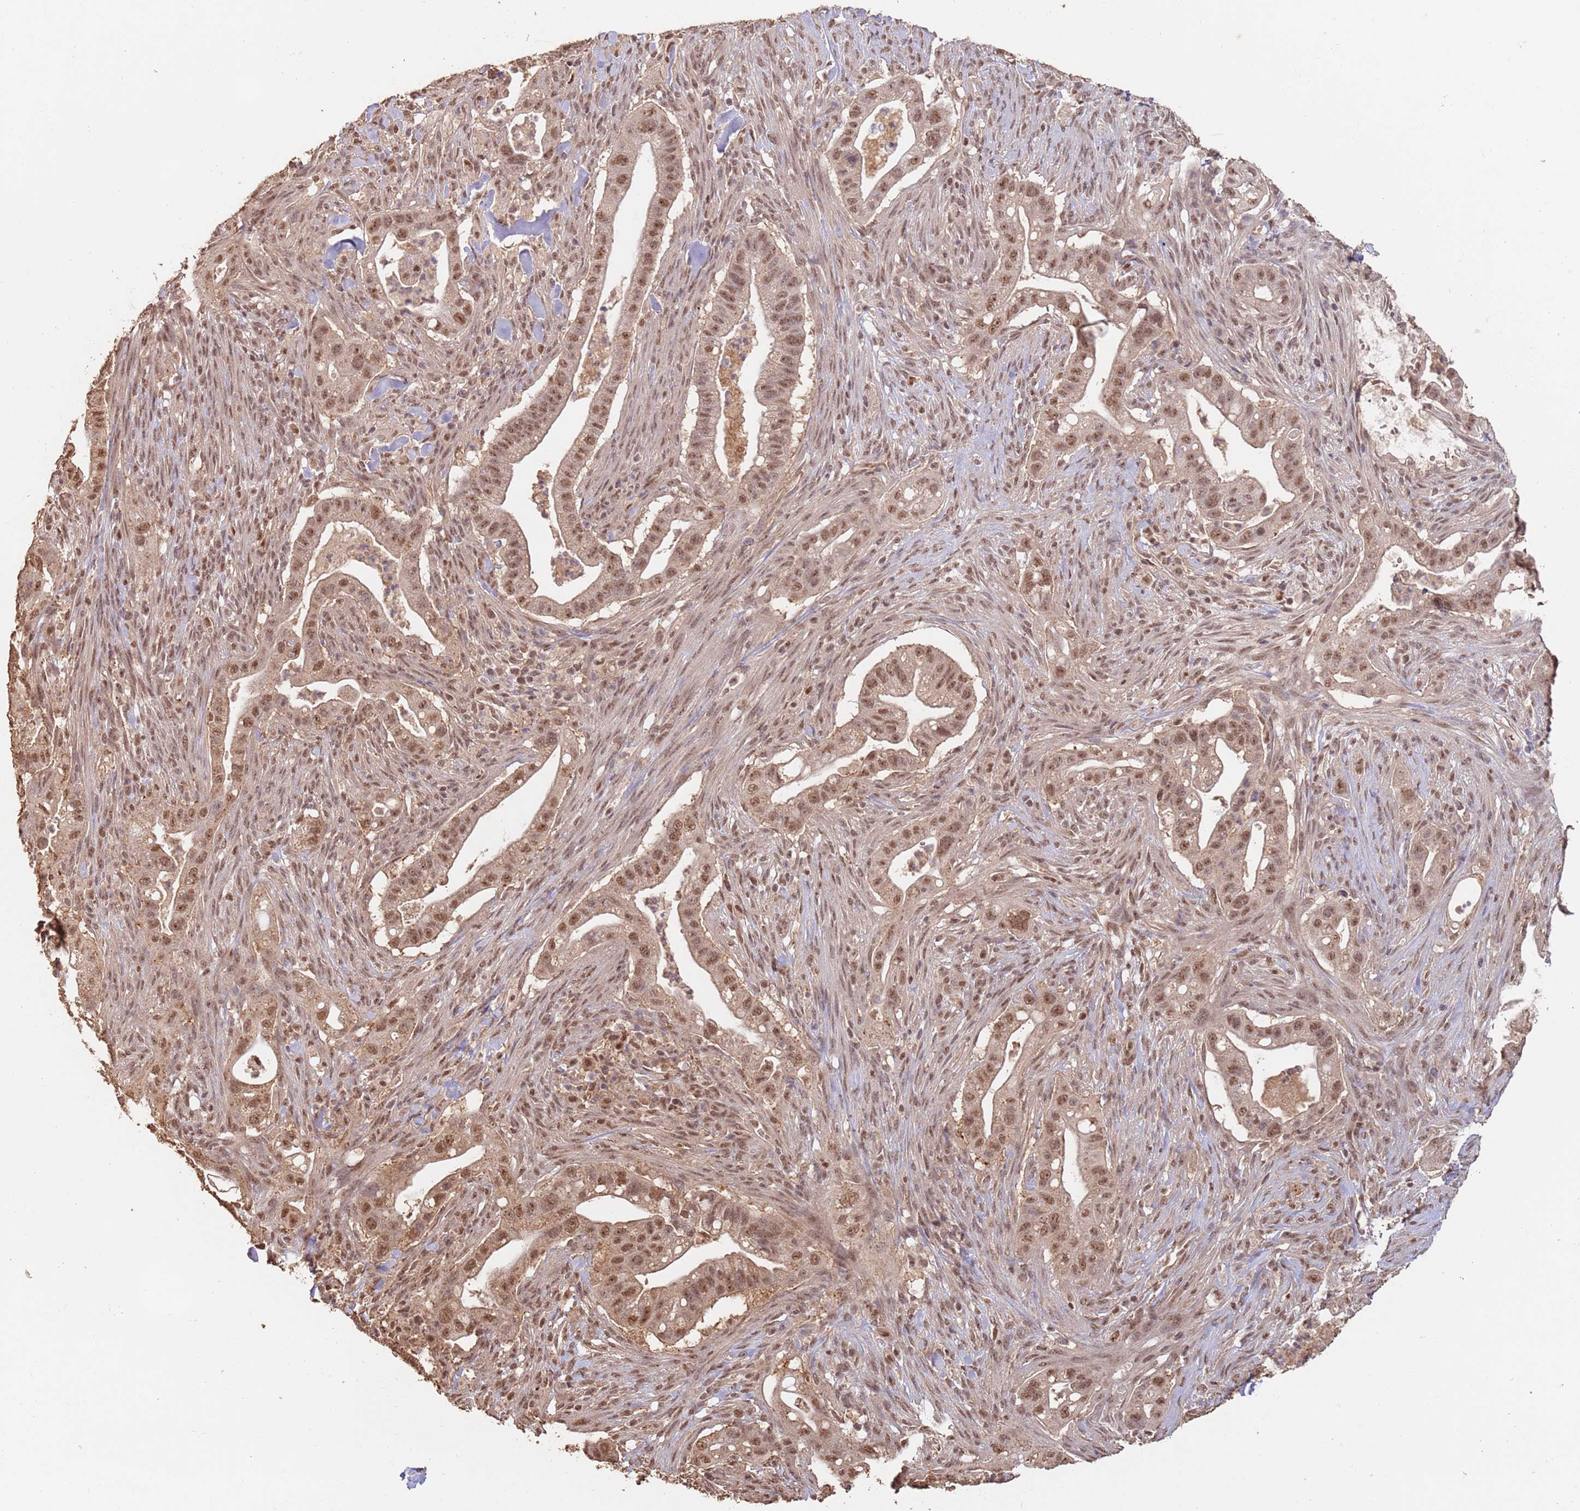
{"staining": {"intensity": "moderate", "quantity": ">75%", "location": "cytoplasmic/membranous,nuclear"}, "tissue": "pancreatic cancer", "cell_type": "Tumor cells", "image_type": "cancer", "snomed": [{"axis": "morphology", "description": "Adenocarcinoma, NOS"}, {"axis": "topography", "description": "Pancreas"}], "caption": "This is an image of immunohistochemistry (IHC) staining of adenocarcinoma (pancreatic), which shows moderate expression in the cytoplasmic/membranous and nuclear of tumor cells.", "gene": "RFXANK", "patient": {"sex": "male", "age": 44}}